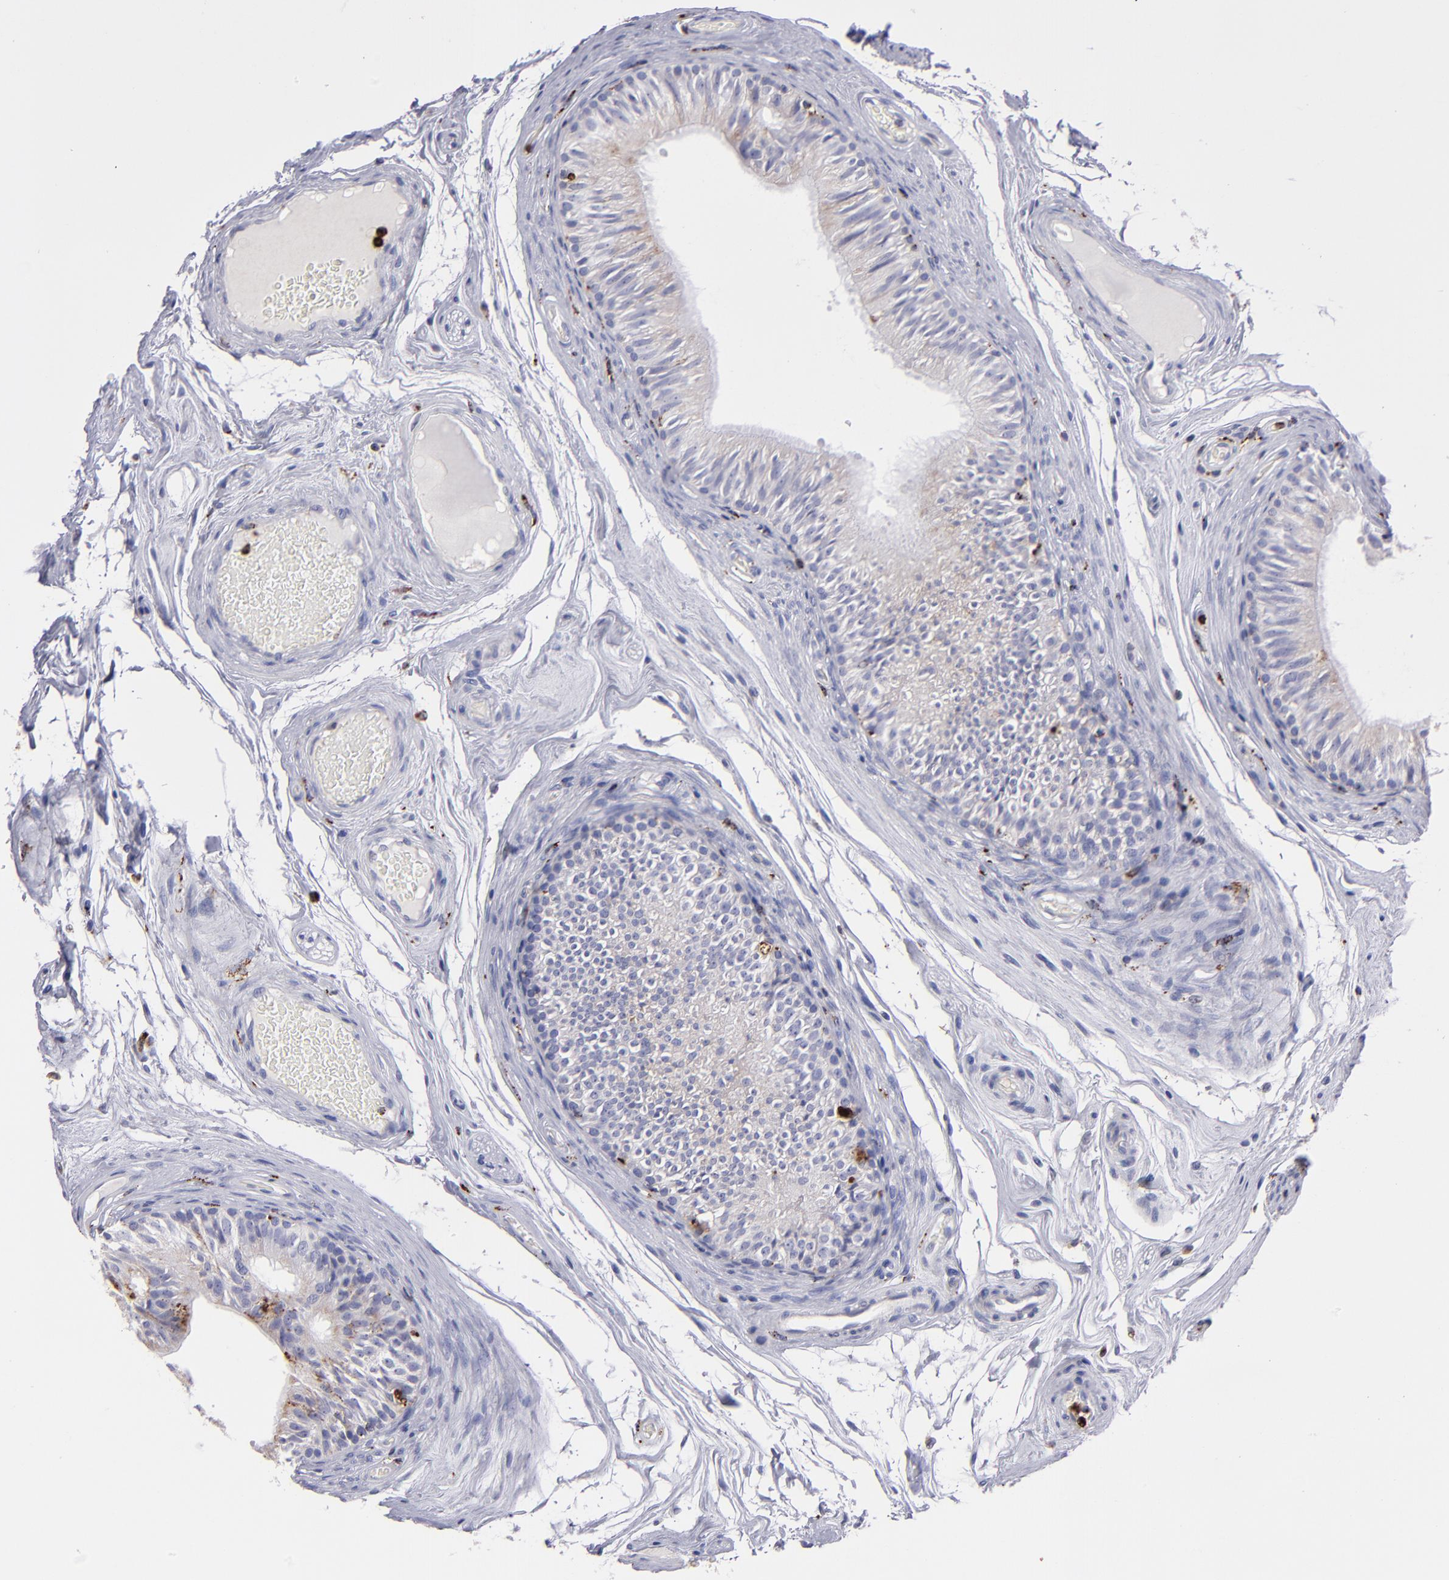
{"staining": {"intensity": "weak", "quantity": "25%-75%", "location": "cytoplasmic/membranous"}, "tissue": "epididymis", "cell_type": "Glandular cells", "image_type": "normal", "snomed": [{"axis": "morphology", "description": "Normal tissue, NOS"}, {"axis": "topography", "description": "Testis"}, {"axis": "topography", "description": "Epididymis"}], "caption": "Glandular cells display low levels of weak cytoplasmic/membranous positivity in about 25%-75% of cells in normal human epididymis.", "gene": "CTSS", "patient": {"sex": "male", "age": 36}}